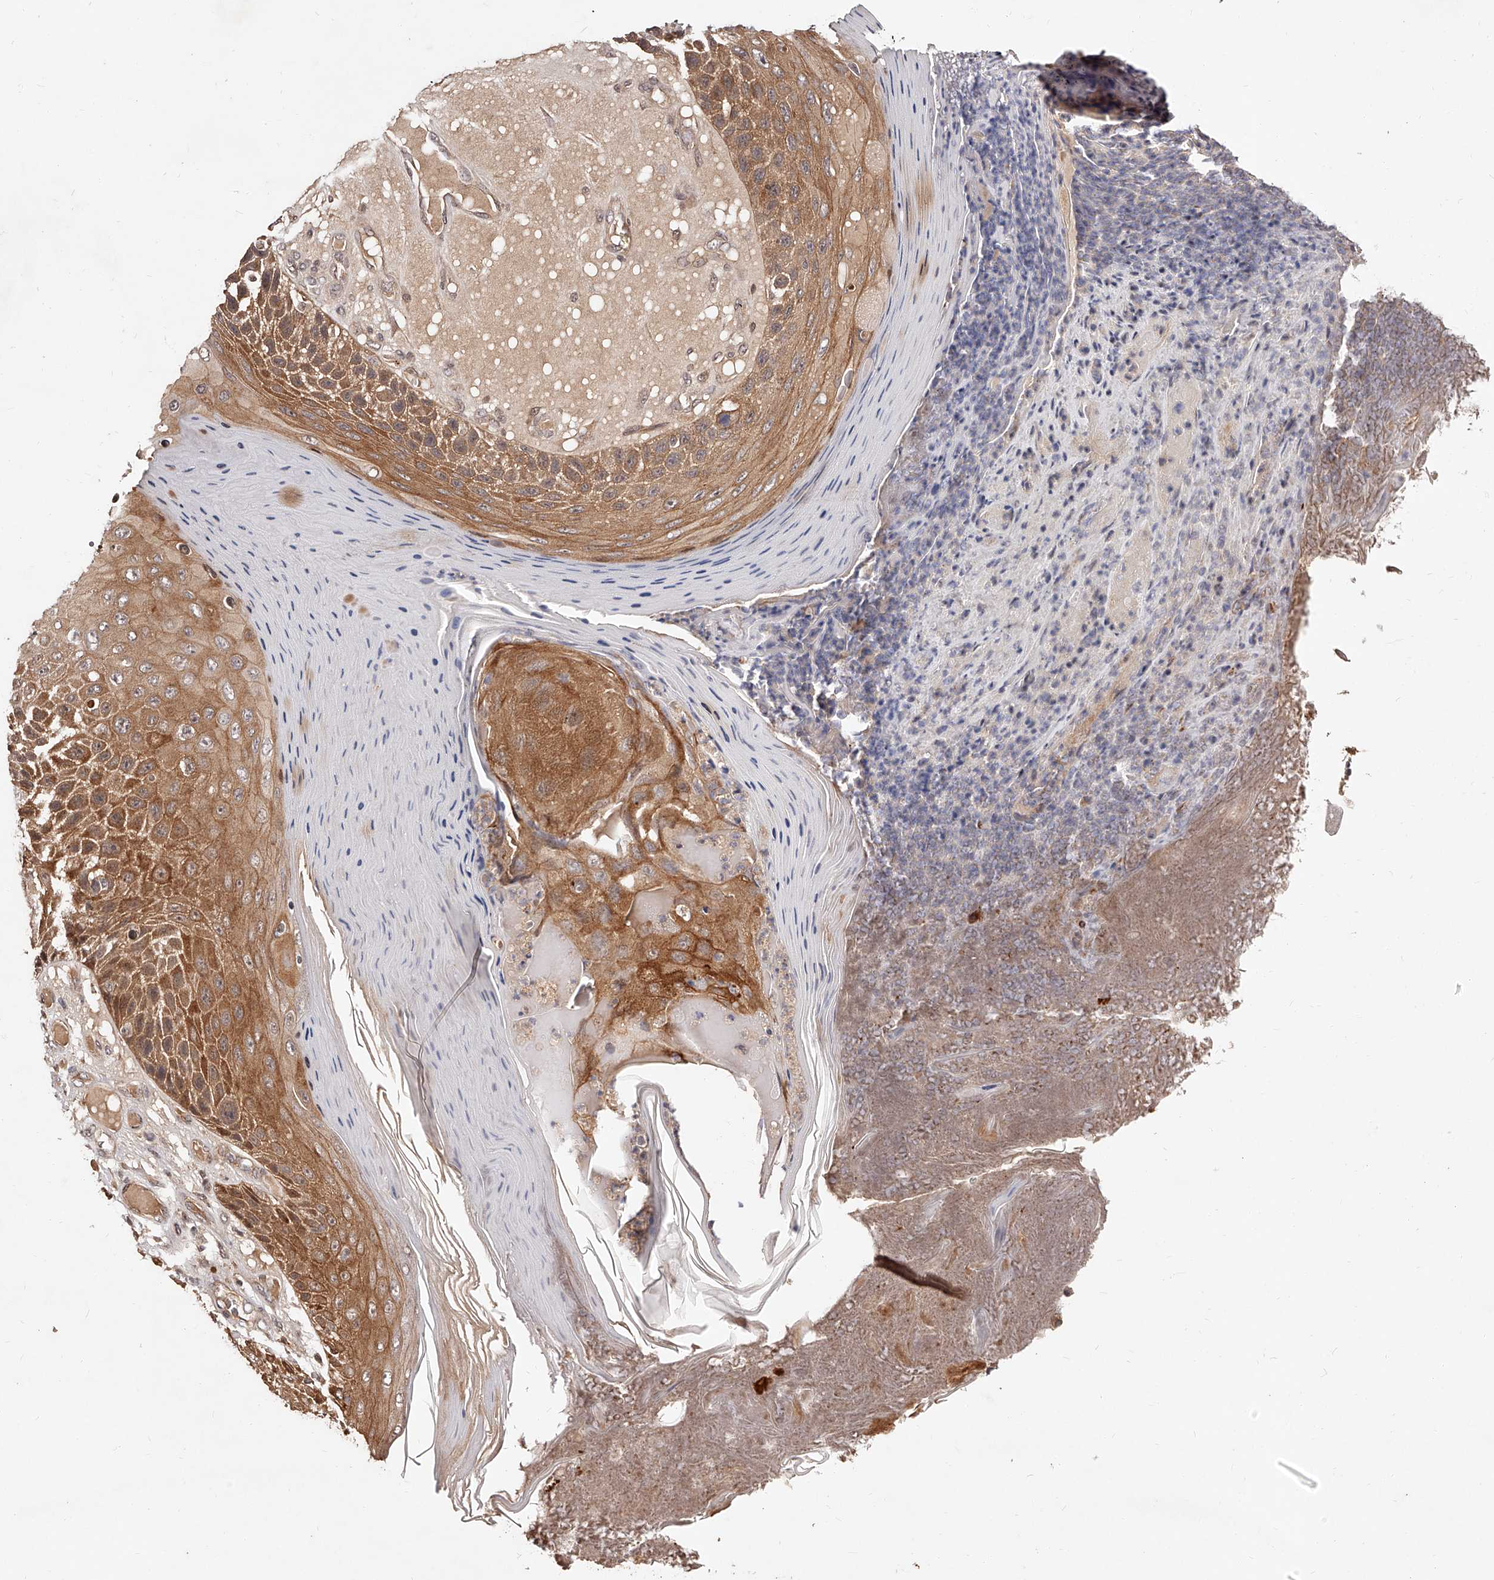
{"staining": {"intensity": "moderate", "quantity": ">75%", "location": "cytoplasmic/membranous"}, "tissue": "skin cancer", "cell_type": "Tumor cells", "image_type": "cancer", "snomed": [{"axis": "morphology", "description": "Squamous cell carcinoma, NOS"}, {"axis": "topography", "description": "Skin"}], "caption": "Immunohistochemistry (IHC) image of neoplastic tissue: human squamous cell carcinoma (skin) stained using immunohistochemistry exhibits medium levels of moderate protein expression localized specifically in the cytoplasmic/membranous of tumor cells, appearing as a cytoplasmic/membranous brown color.", "gene": "CUL7", "patient": {"sex": "female", "age": 88}}